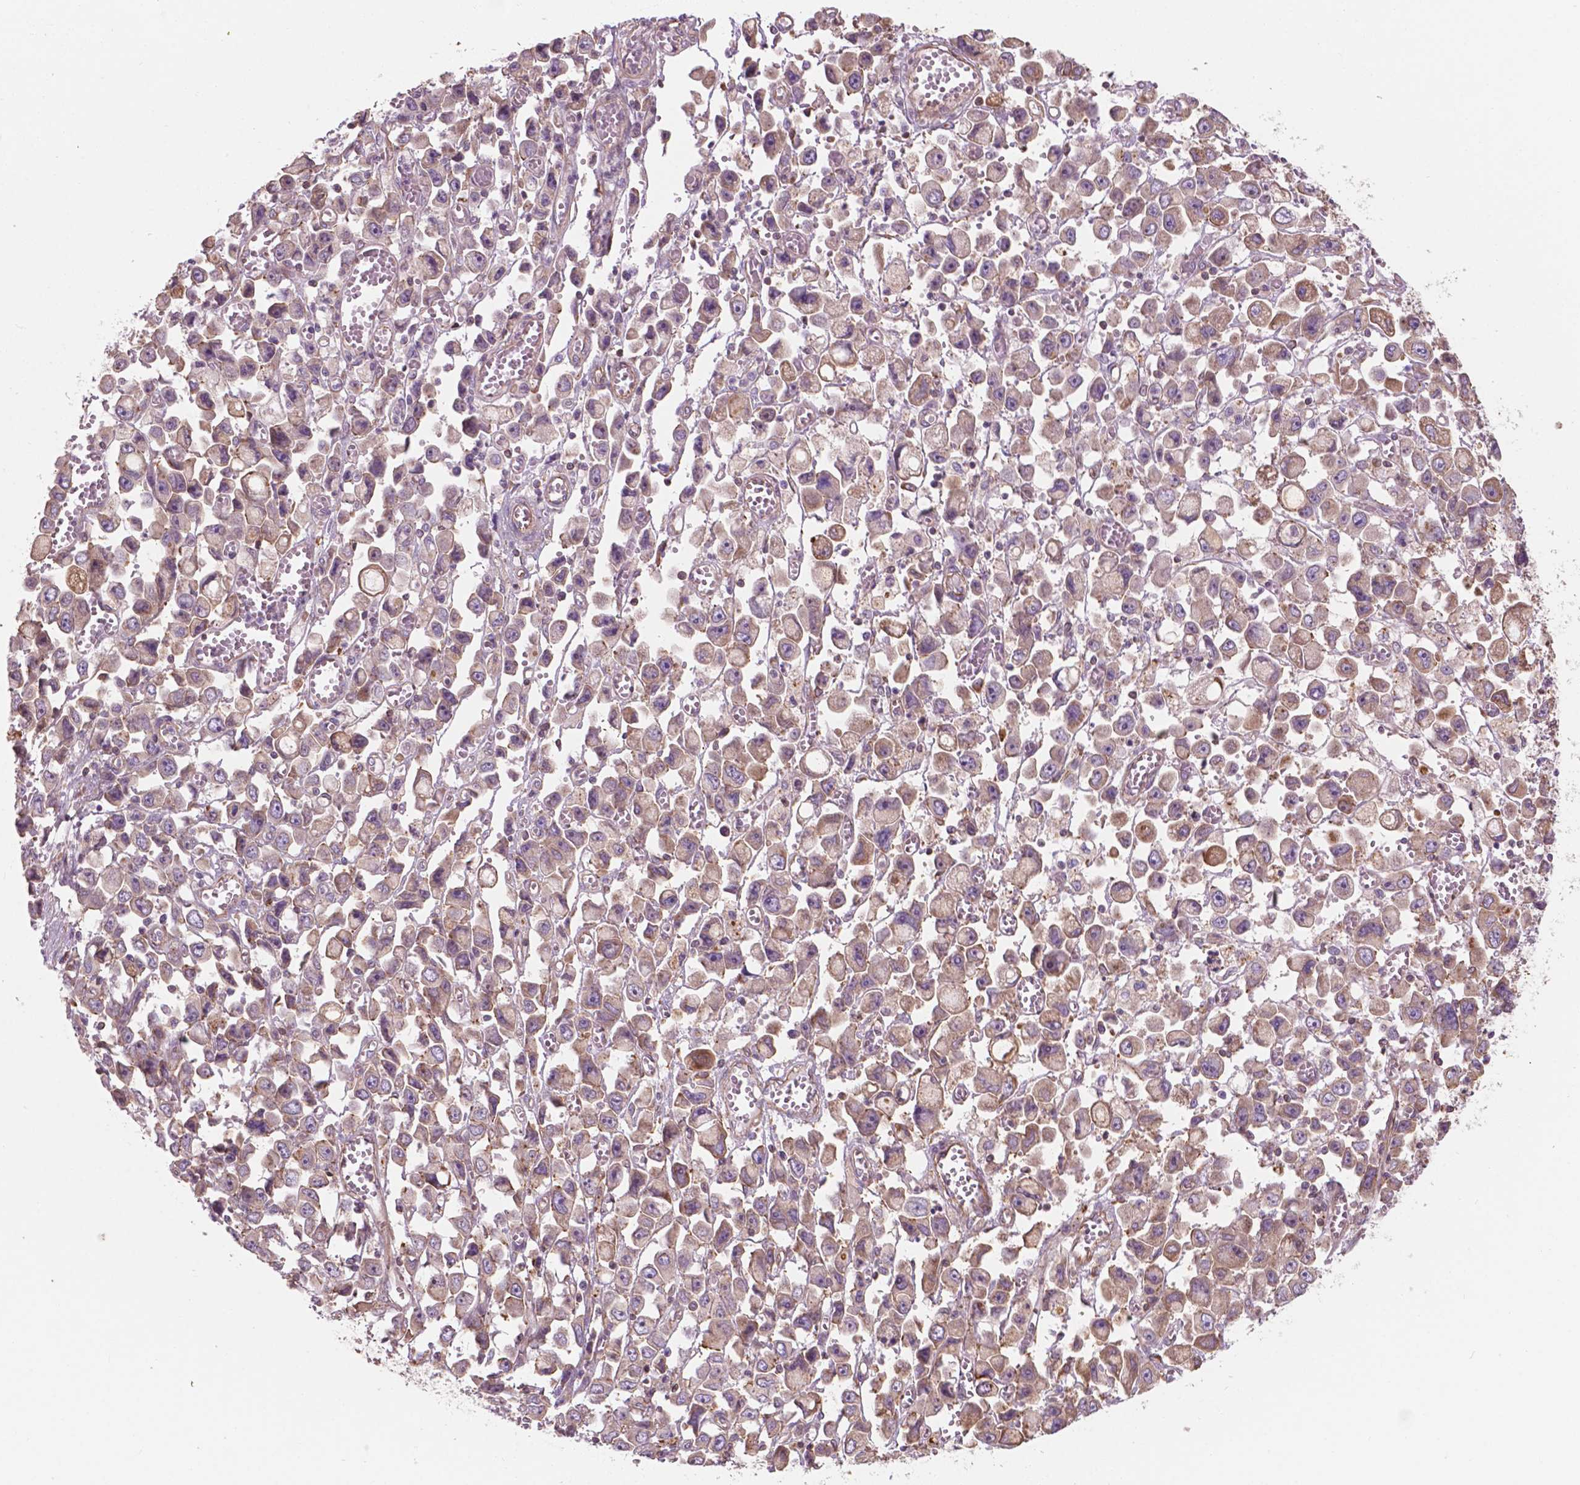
{"staining": {"intensity": "weak", "quantity": "<25%", "location": "cytoplasmic/membranous"}, "tissue": "stomach cancer", "cell_type": "Tumor cells", "image_type": "cancer", "snomed": [{"axis": "morphology", "description": "Adenocarcinoma, NOS"}, {"axis": "topography", "description": "Stomach, upper"}], "caption": "Immunohistochemical staining of stomach cancer (adenocarcinoma) exhibits no significant staining in tumor cells.", "gene": "SURF4", "patient": {"sex": "male", "age": 70}}